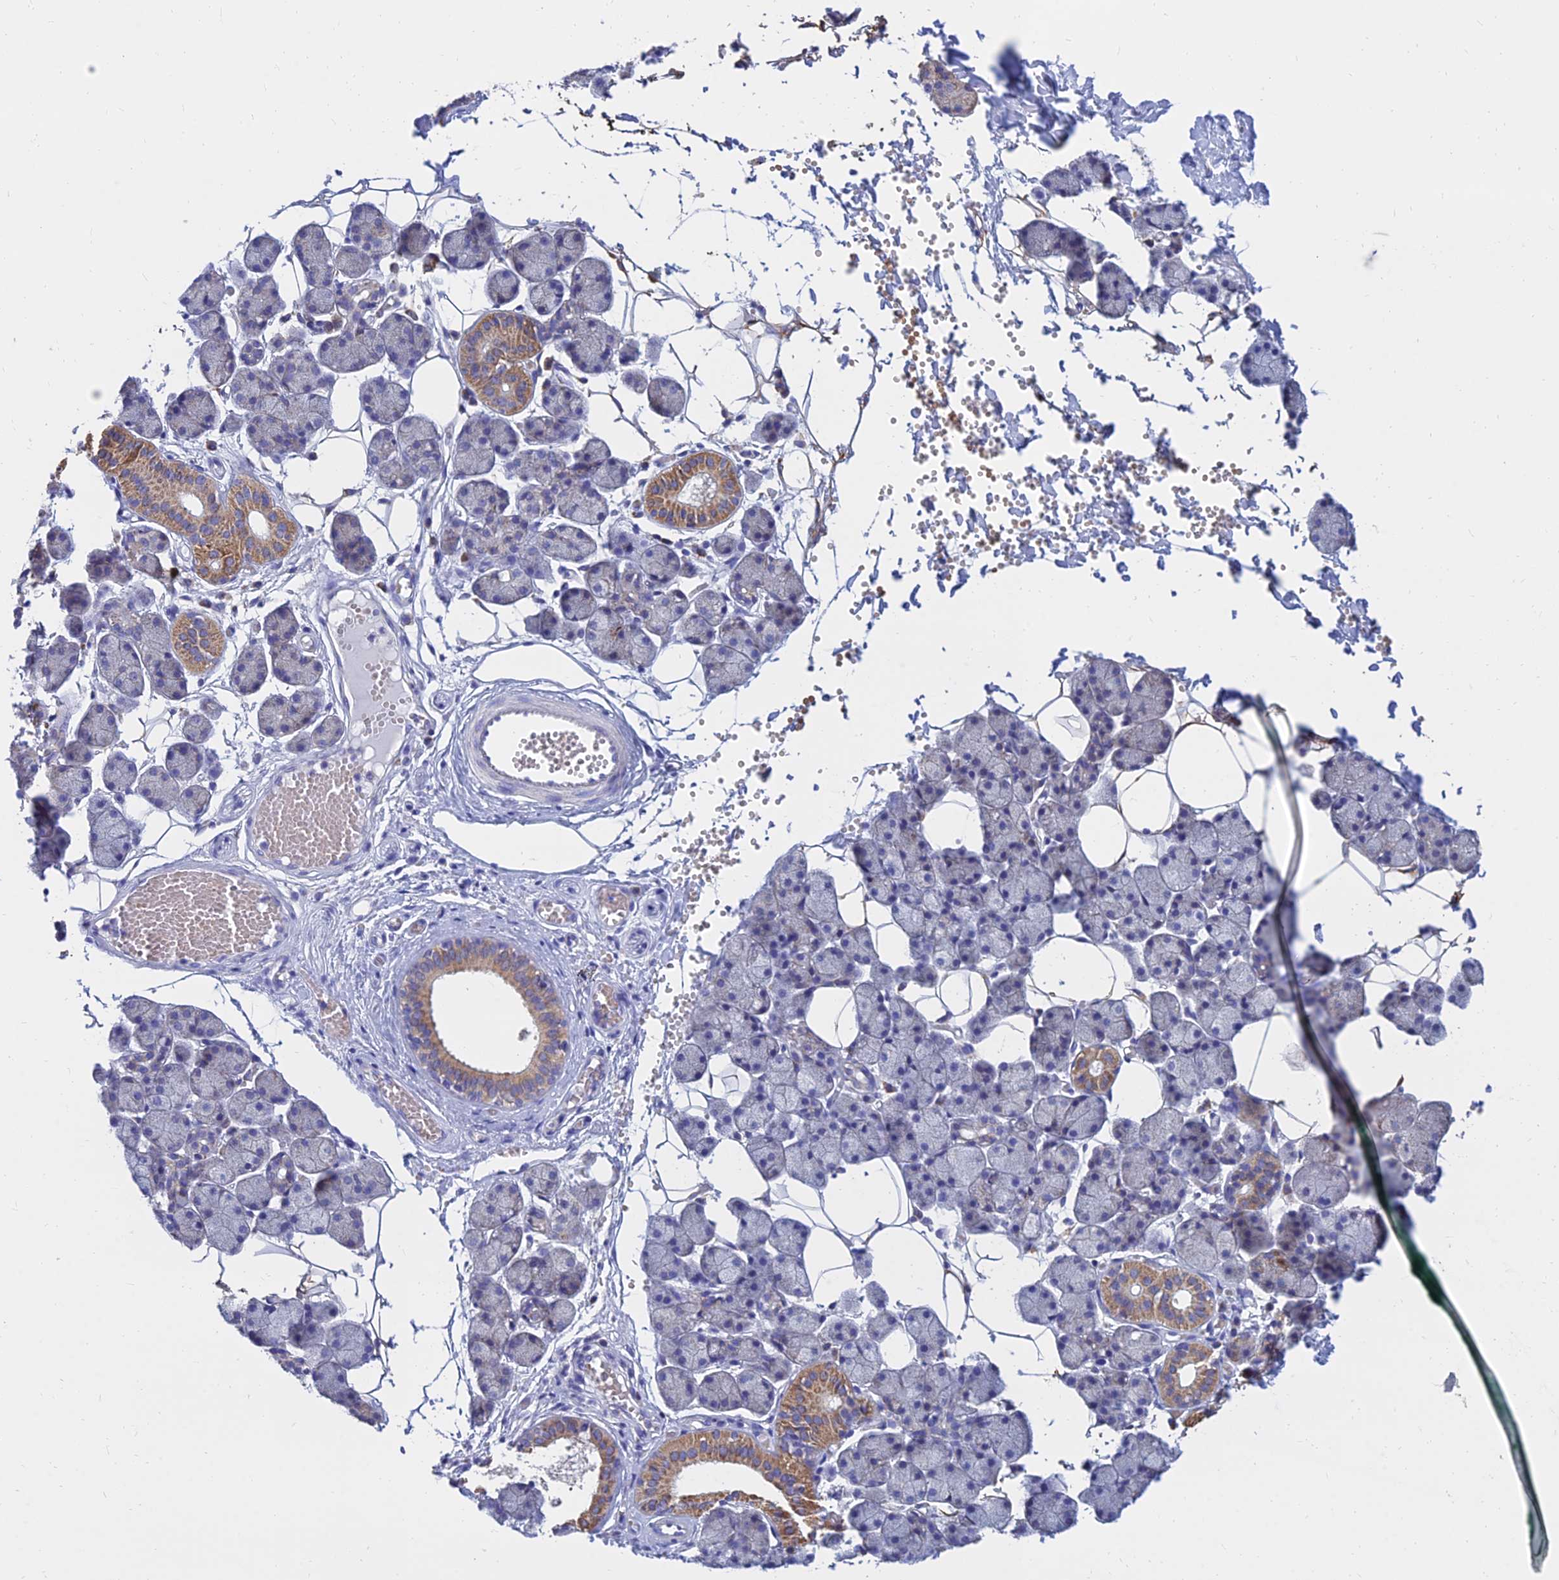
{"staining": {"intensity": "moderate", "quantity": "<25%", "location": "cytoplasmic/membranous"}, "tissue": "salivary gland", "cell_type": "Glandular cells", "image_type": "normal", "snomed": [{"axis": "morphology", "description": "Normal tissue, NOS"}, {"axis": "topography", "description": "Salivary gland"}], "caption": "Protein staining of normal salivary gland displays moderate cytoplasmic/membranous staining in about <25% of glandular cells. Nuclei are stained in blue.", "gene": "MGST1", "patient": {"sex": "female", "age": 33}}